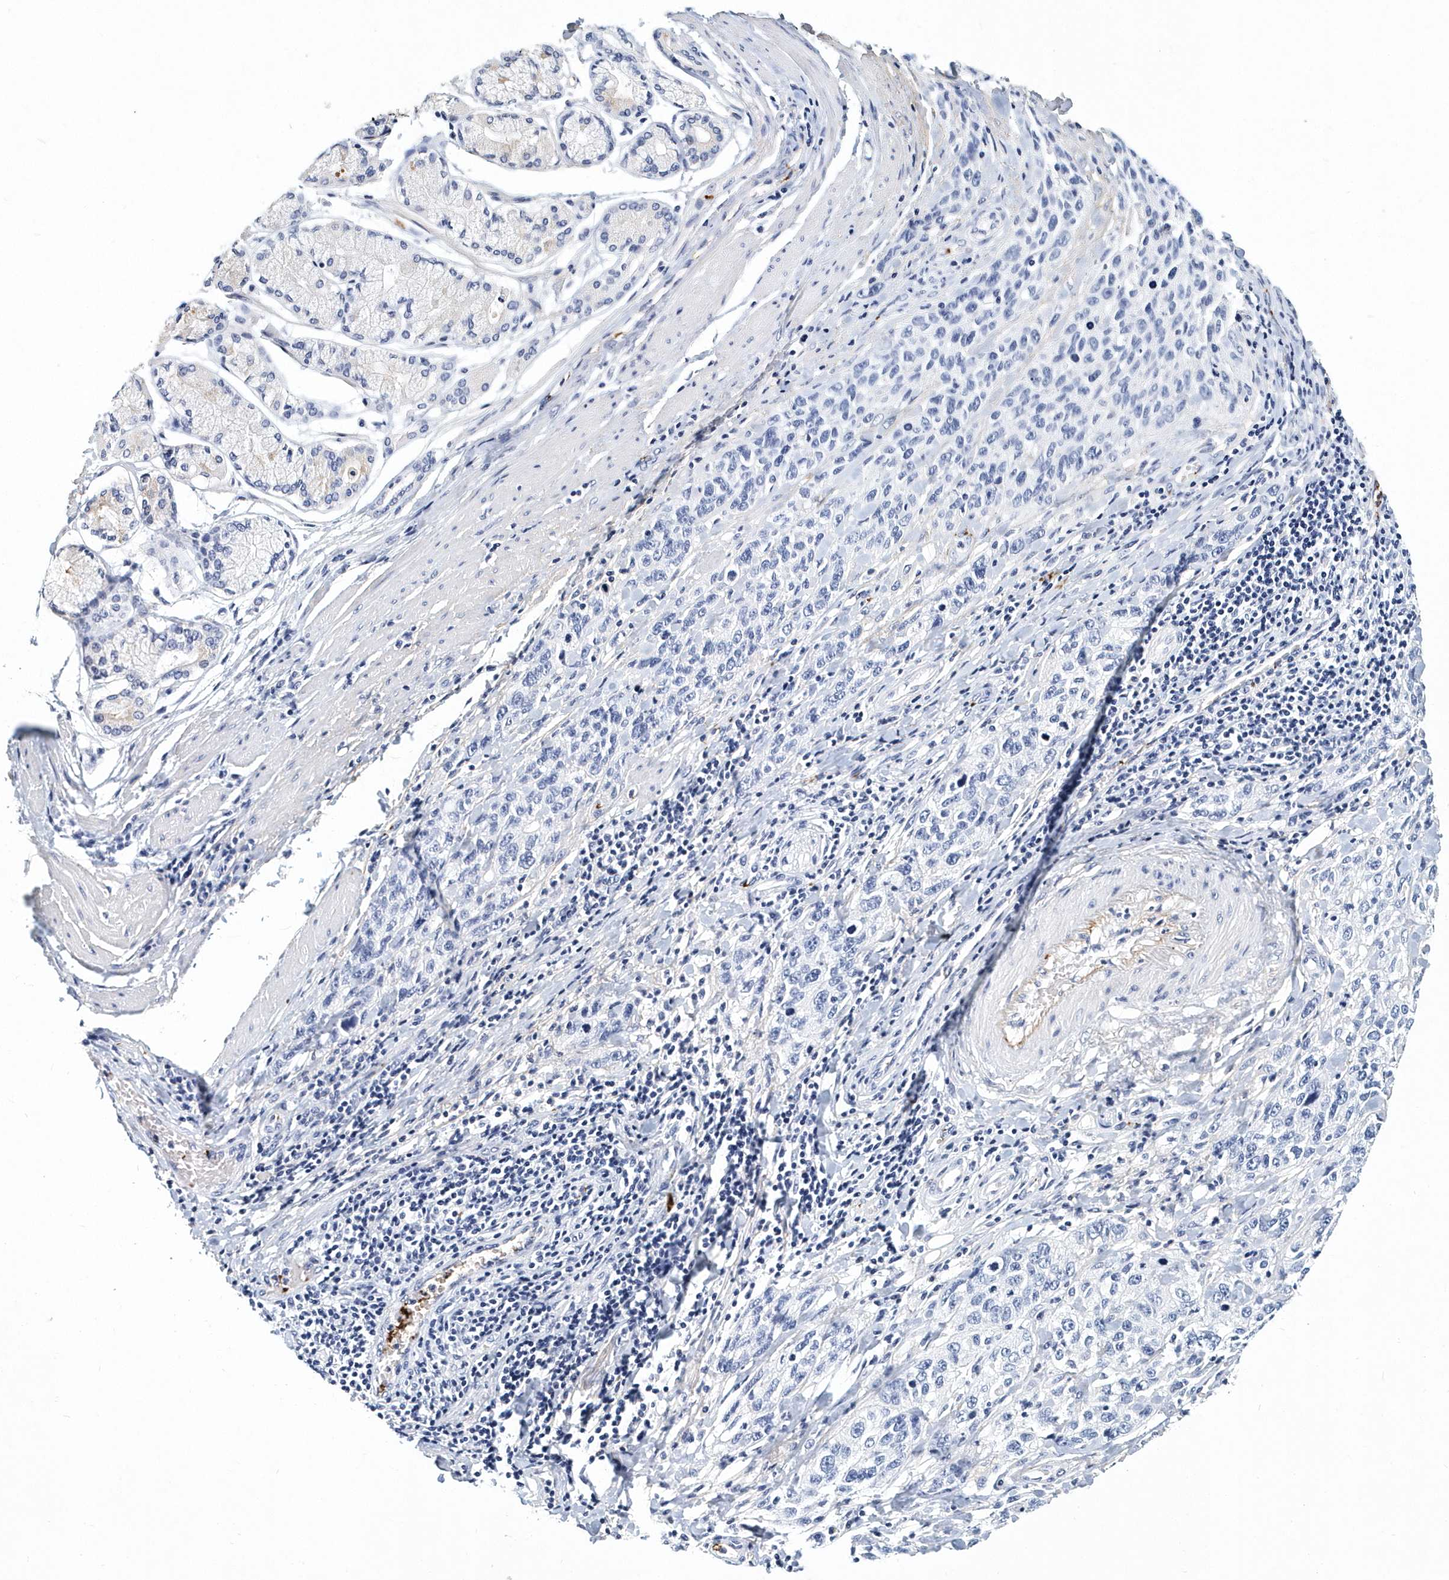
{"staining": {"intensity": "negative", "quantity": "none", "location": "none"}, "tissue": "stomach cancer", "cell_type": "Tumor cells", "image_type": "cancer", "snomed": [{"axis": "morphology", "description": "Normal tissue, NOS"}, {"axis": "morphology", "description": "Adenocarcinoma, NOS"}, {"axis": "topography", "description": "Lymph node"}, {"axis": "topography", "description": "Stomach"}], "caption": "Tumor cells show no significant staining in stomach cancer (adenocarcinoma).", "gene": "ITGA2B", "patient": {"sex": "male", "age": 48}}